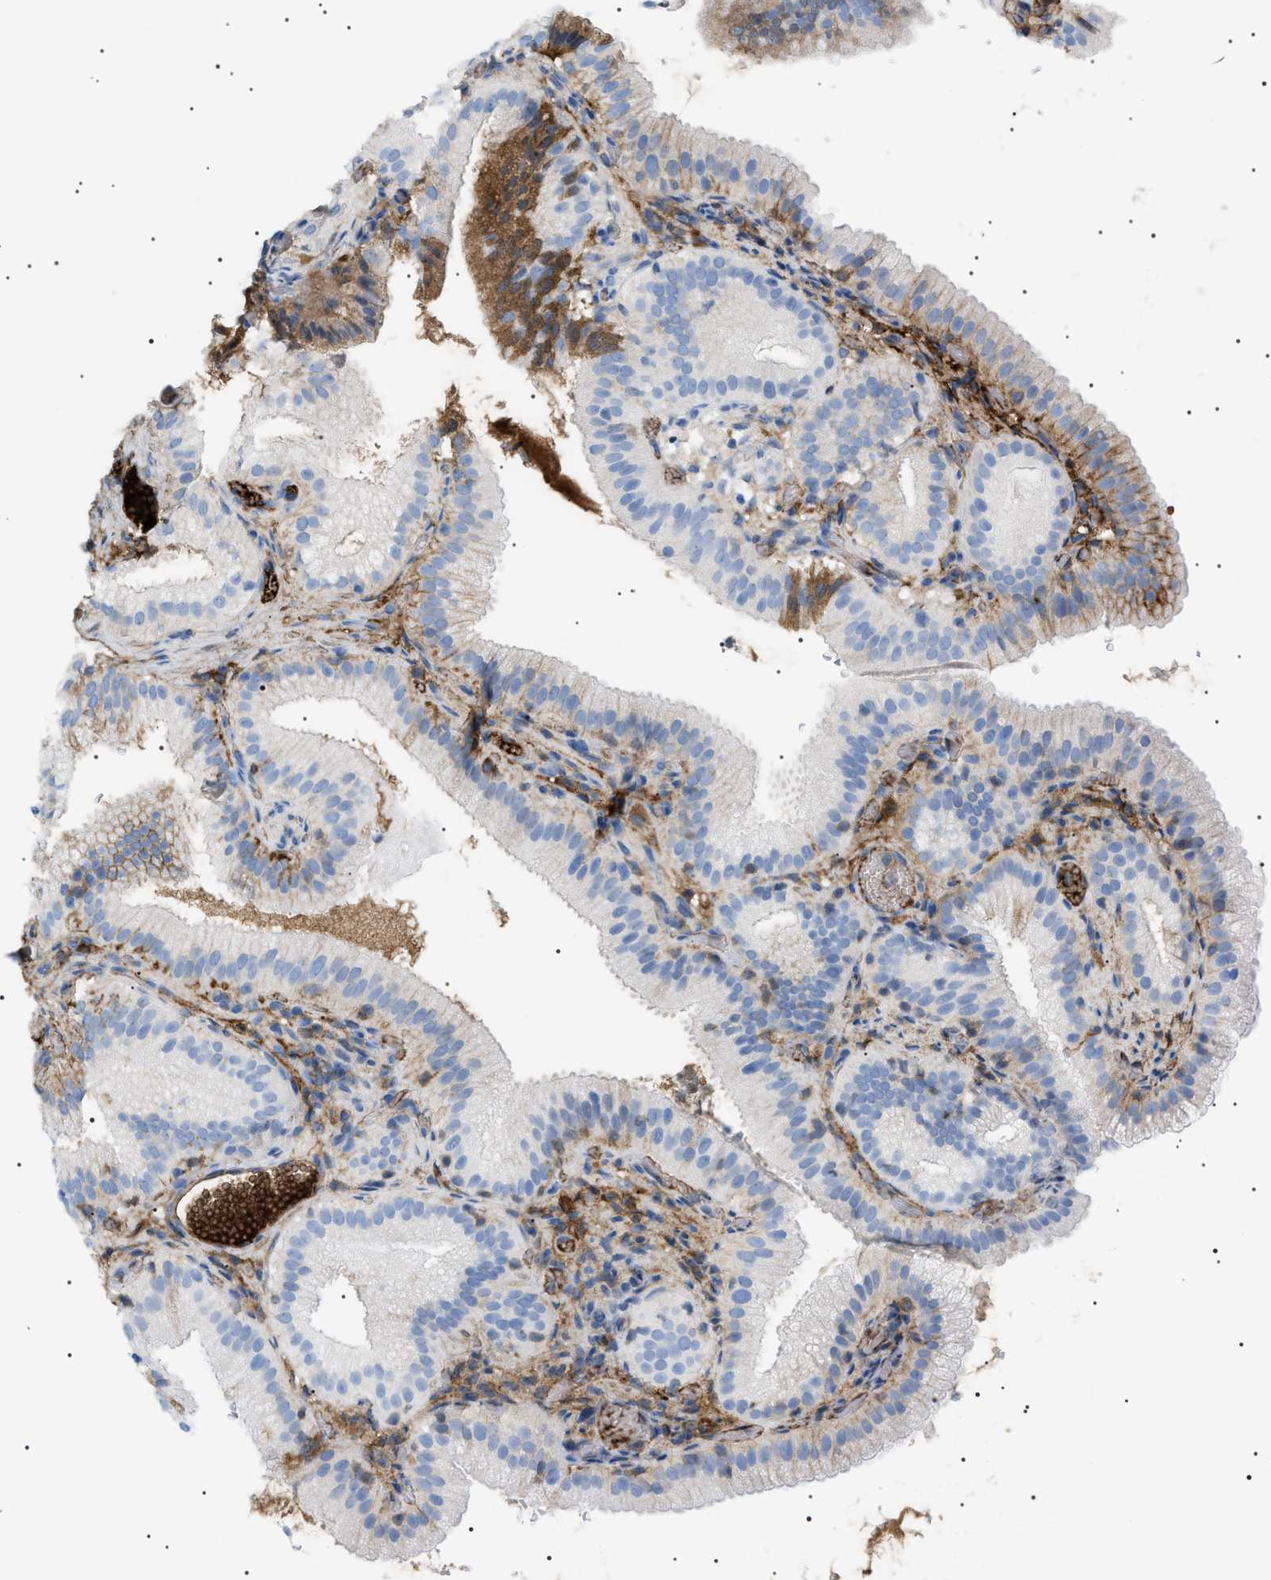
{"staining": {"intensity": "moderate", "quantity": "<25%", "location": "cytoplasmic/membranous"}, "tissue": "gallbladder", "cell_type": "Glandular cells", "image_type": "normal", "snomed": [{"axis": "morphology", "description": "Normal tissue, NOS"}, {"axis": "topography", "description": "Gallbladder"}], "caption": "Immunohistochemistry histopathology image of benign gallbladder stained for a protein (brown), which shows low levels of moderate cytoplasmic/membranous staining in about <25% of glandular cells.", "gene": "LPA", "patient": {"sex": "male", "age": 54}}